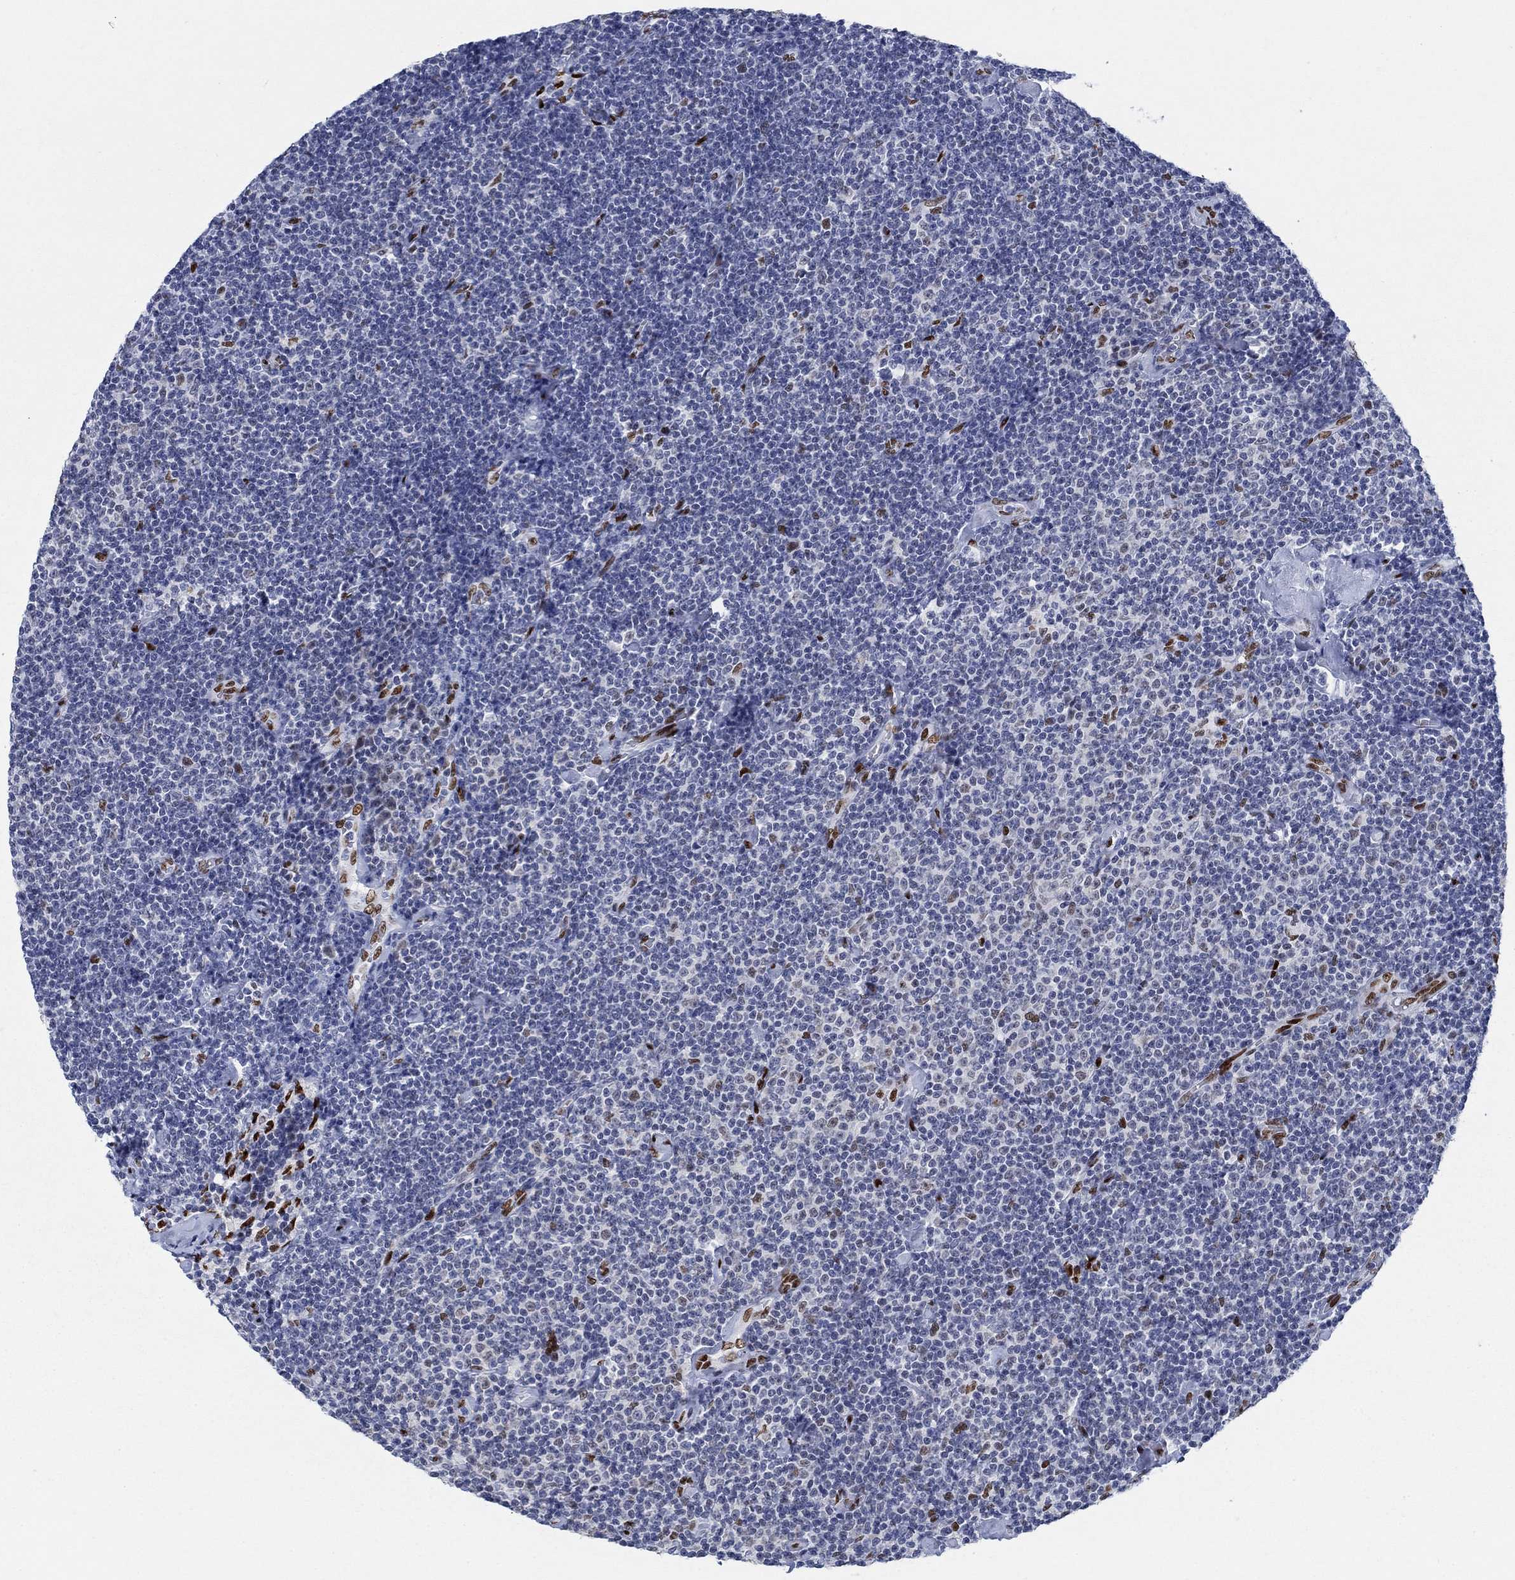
{"staining": {"intensity": "negative", "quantity": "none", "location": "none"}, "tissue": "lymphoma", "cell_type": "Tumor cells", "image_type": "cancer", "snomed": [{"axis": "morphology", "description": "Malignant lymphoma, non-Hodgkin's type, Low grade"}, {"axis": "topography", "description": "Lymph node"}], "caption": "Immunohistochemical staining of human low-grade malignant lymphoma, non-Hodgkin's type demonstrates no significant staining in tumor cells. (DAB immunohistochemistry (IHC) visualized using brightfield microscopy, high magnification).", "gene": "ZEB1", "patient": {"sex": "male", "age": 81}}